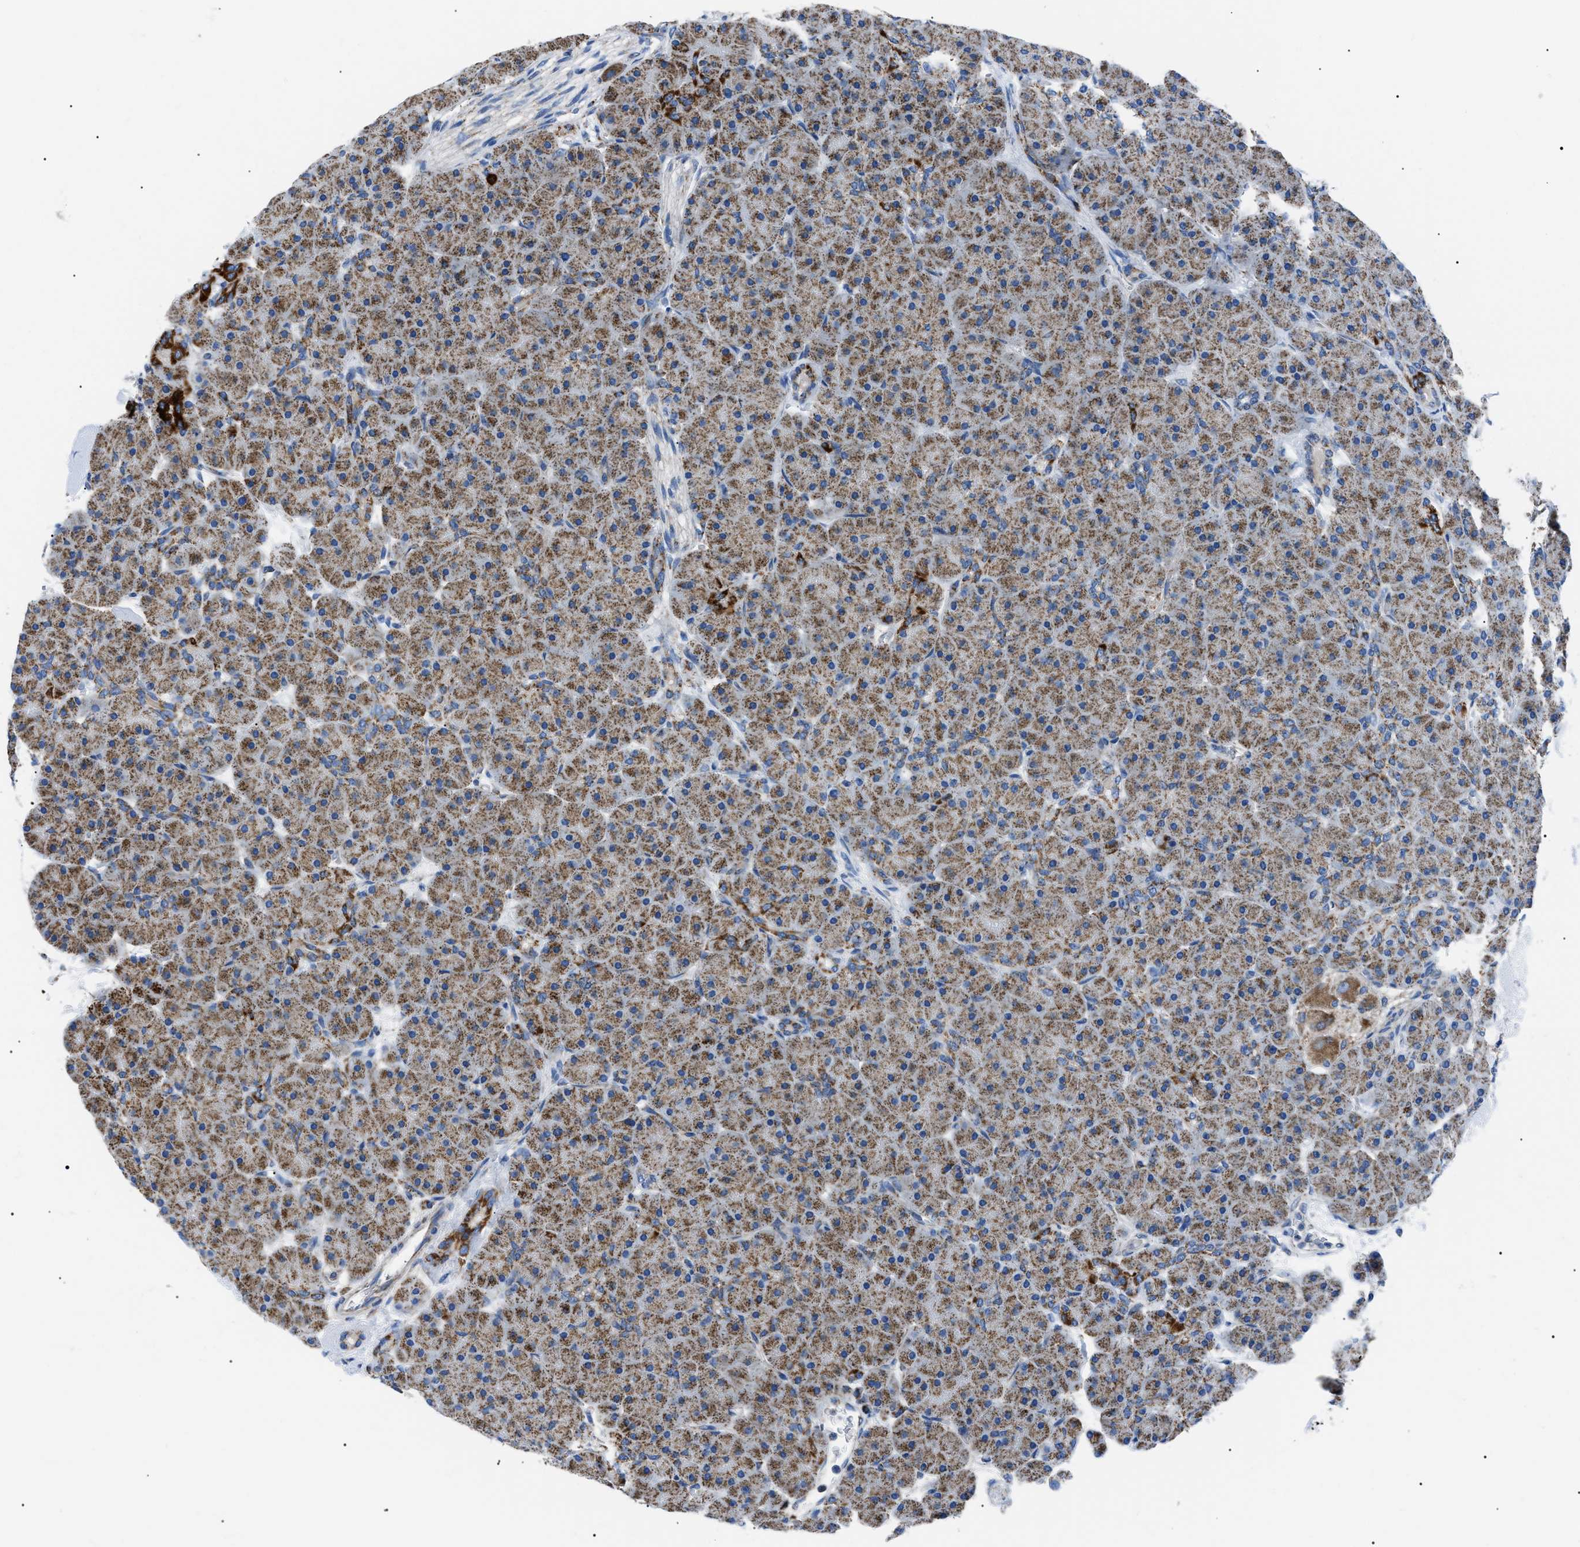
{"staining": {"intensity": "moderate", "quantity": ">75%", "location": "cytoplasmic/membranous"}, "tissue": "pancreas", "cell_type": "Exocrine glandular cells", "image_type": "normal", "snomed": [{"axis": "morphology", "description": "Normal tissue, NOS"}, {"axis": "topography", "description": "Pancreas"}], "caption": "Moderate cytoplasmic/membranous staining is seen in approximately >75% of exocrine glandular cells in benign pancreas. (Stains: DAB (3,3'-diaminobenzidine) in brown, nuclei in blue, Microscopy: brightfield microscopy at high magnification).", "gene": "PHB2", "patient": {"sex": "male", "age": 66}}